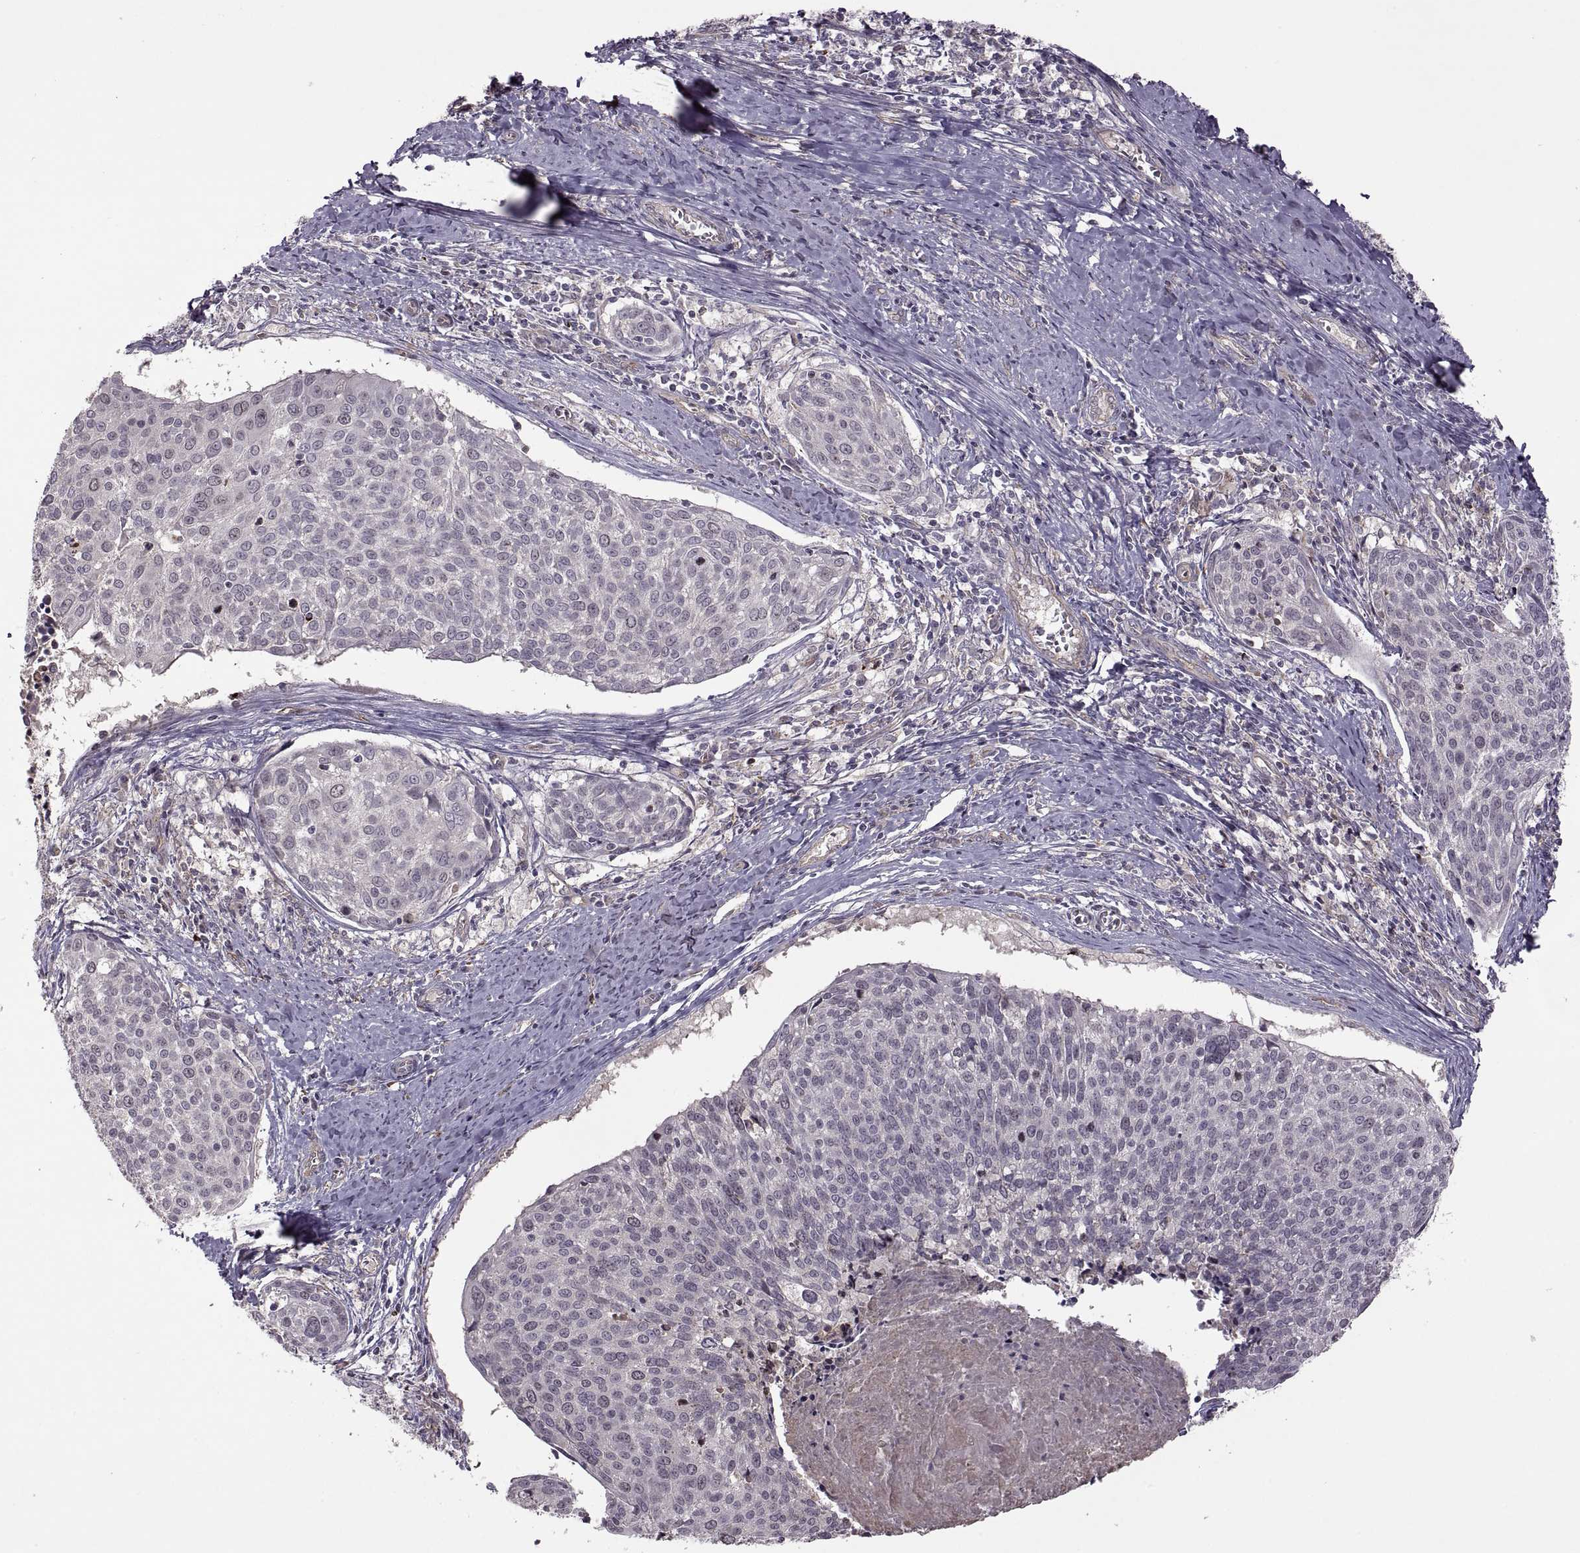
{"staining": {"intensity": "negative", "quantity": "none", "location": "none"}, "tissue": "cervical cancer", "cell_type": "Tumor cells", "image_type": "cancer", "snomed": [{"axis": "morphology", "description": "Squamous cell carcinoma, NOS"}, {"axis": "topography", "description": "Cervix"}], "caption": "Tumor cells are negative for protein expression in human cervical squamous cell carcinoma. Nuclei are stained in blue.", "gene": "PIERCE1", "patient": {"sex": "female", "age": 39}}